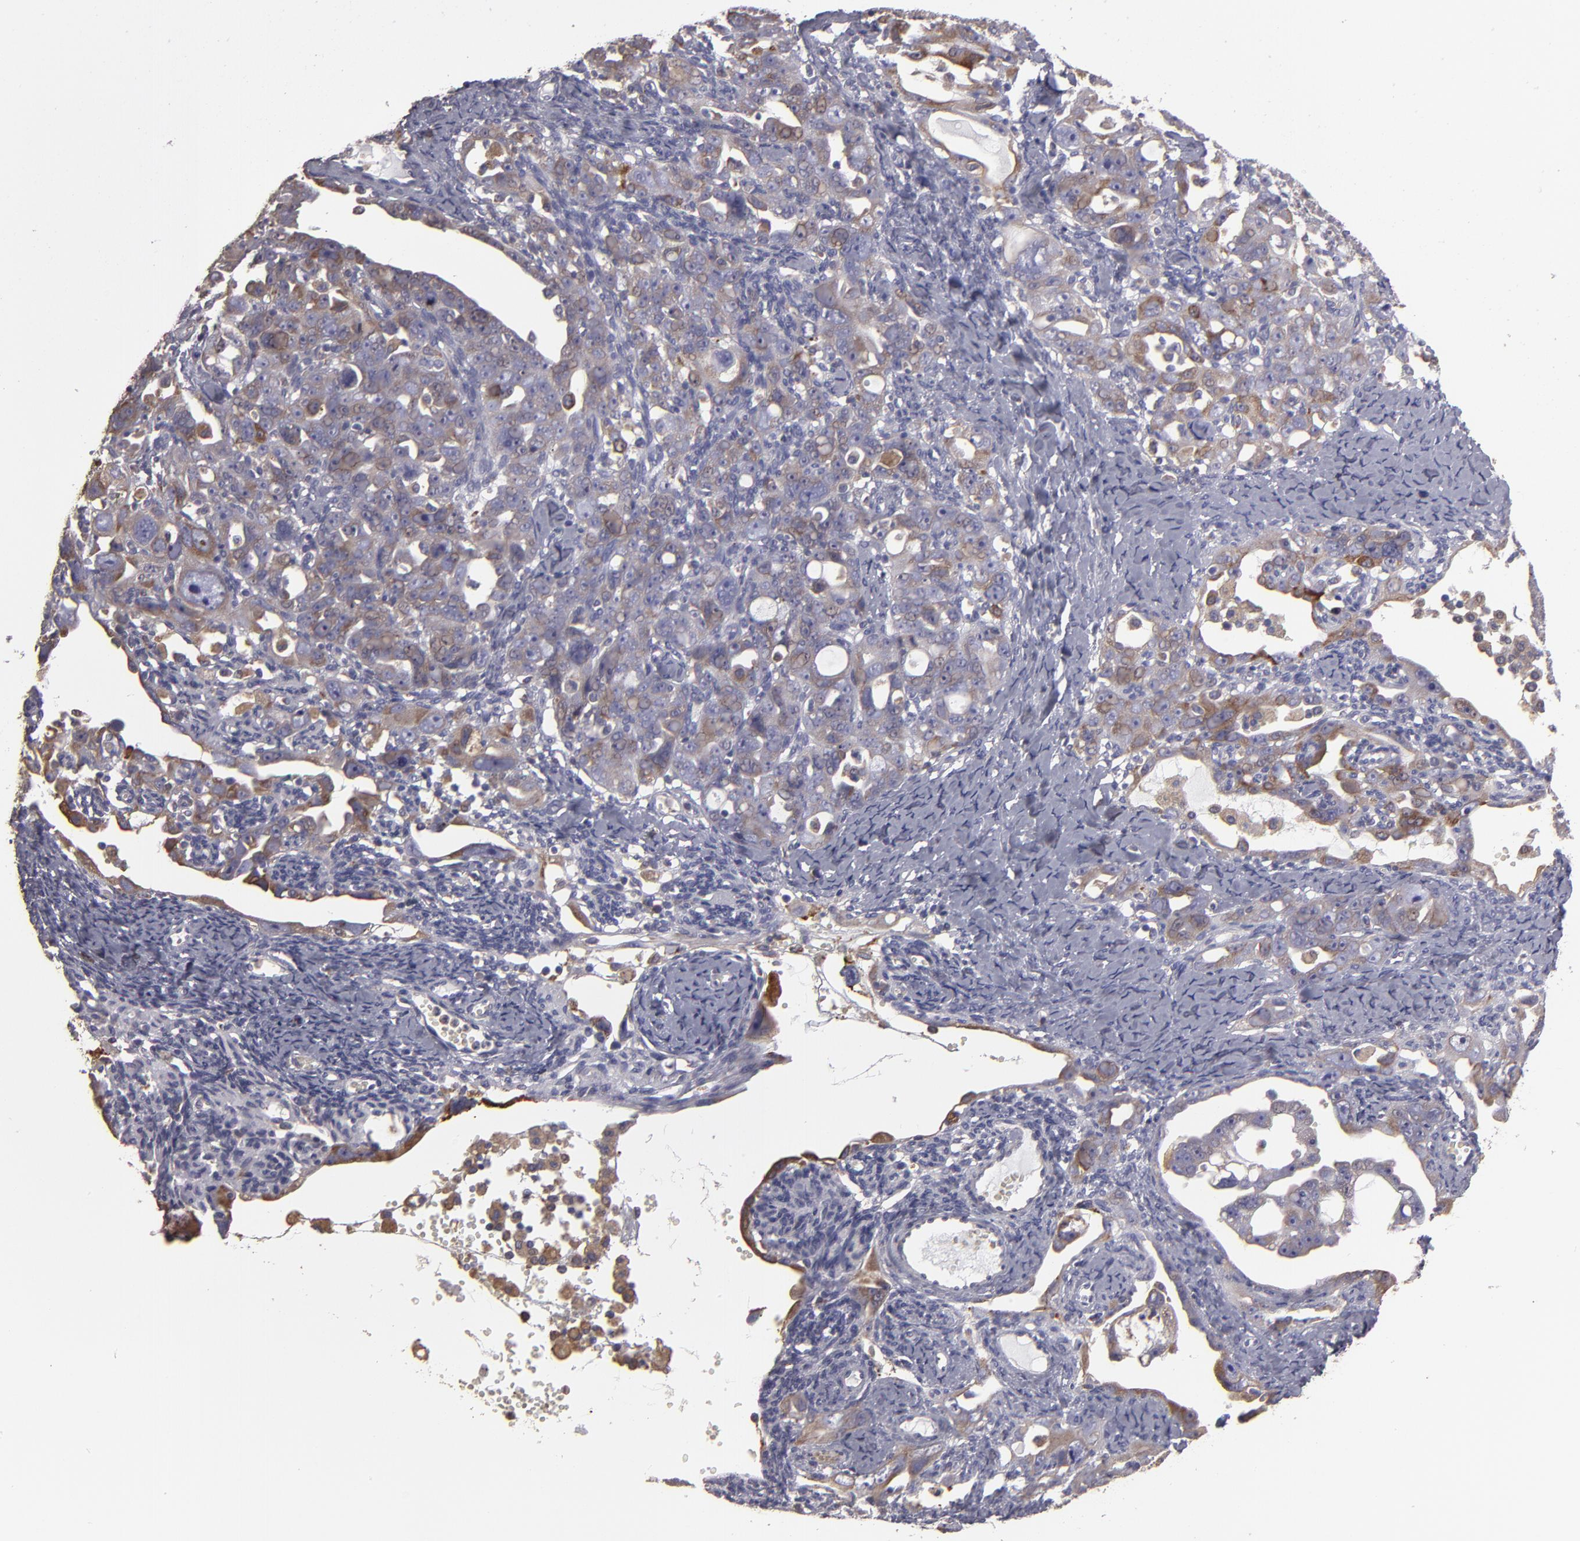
{"staining": {"intensity": "moderate", "quantity": "25%-75%", "location": "cytoplasmic/membranous"}, "tissue": "ovarian cancer", "cell_type": "Tumor cells", "image_type": "cancer", "snomed": [{"axis": "morphology", "description": "Cystadenocarcinoma, serous, NOS"}, {"axis": "topography", "description": "Ovary"}], "caption": "This photomicrograph reveals ovarian cancer stained with immunohistochemistry to label a protein in brown. The cytoplasmic/membranous of tumor cells show moderate positivity for the protein. Nuclei are counter-stained blue.", "gene": "CALR", "patient": {"sex": "female", "age": 66}}